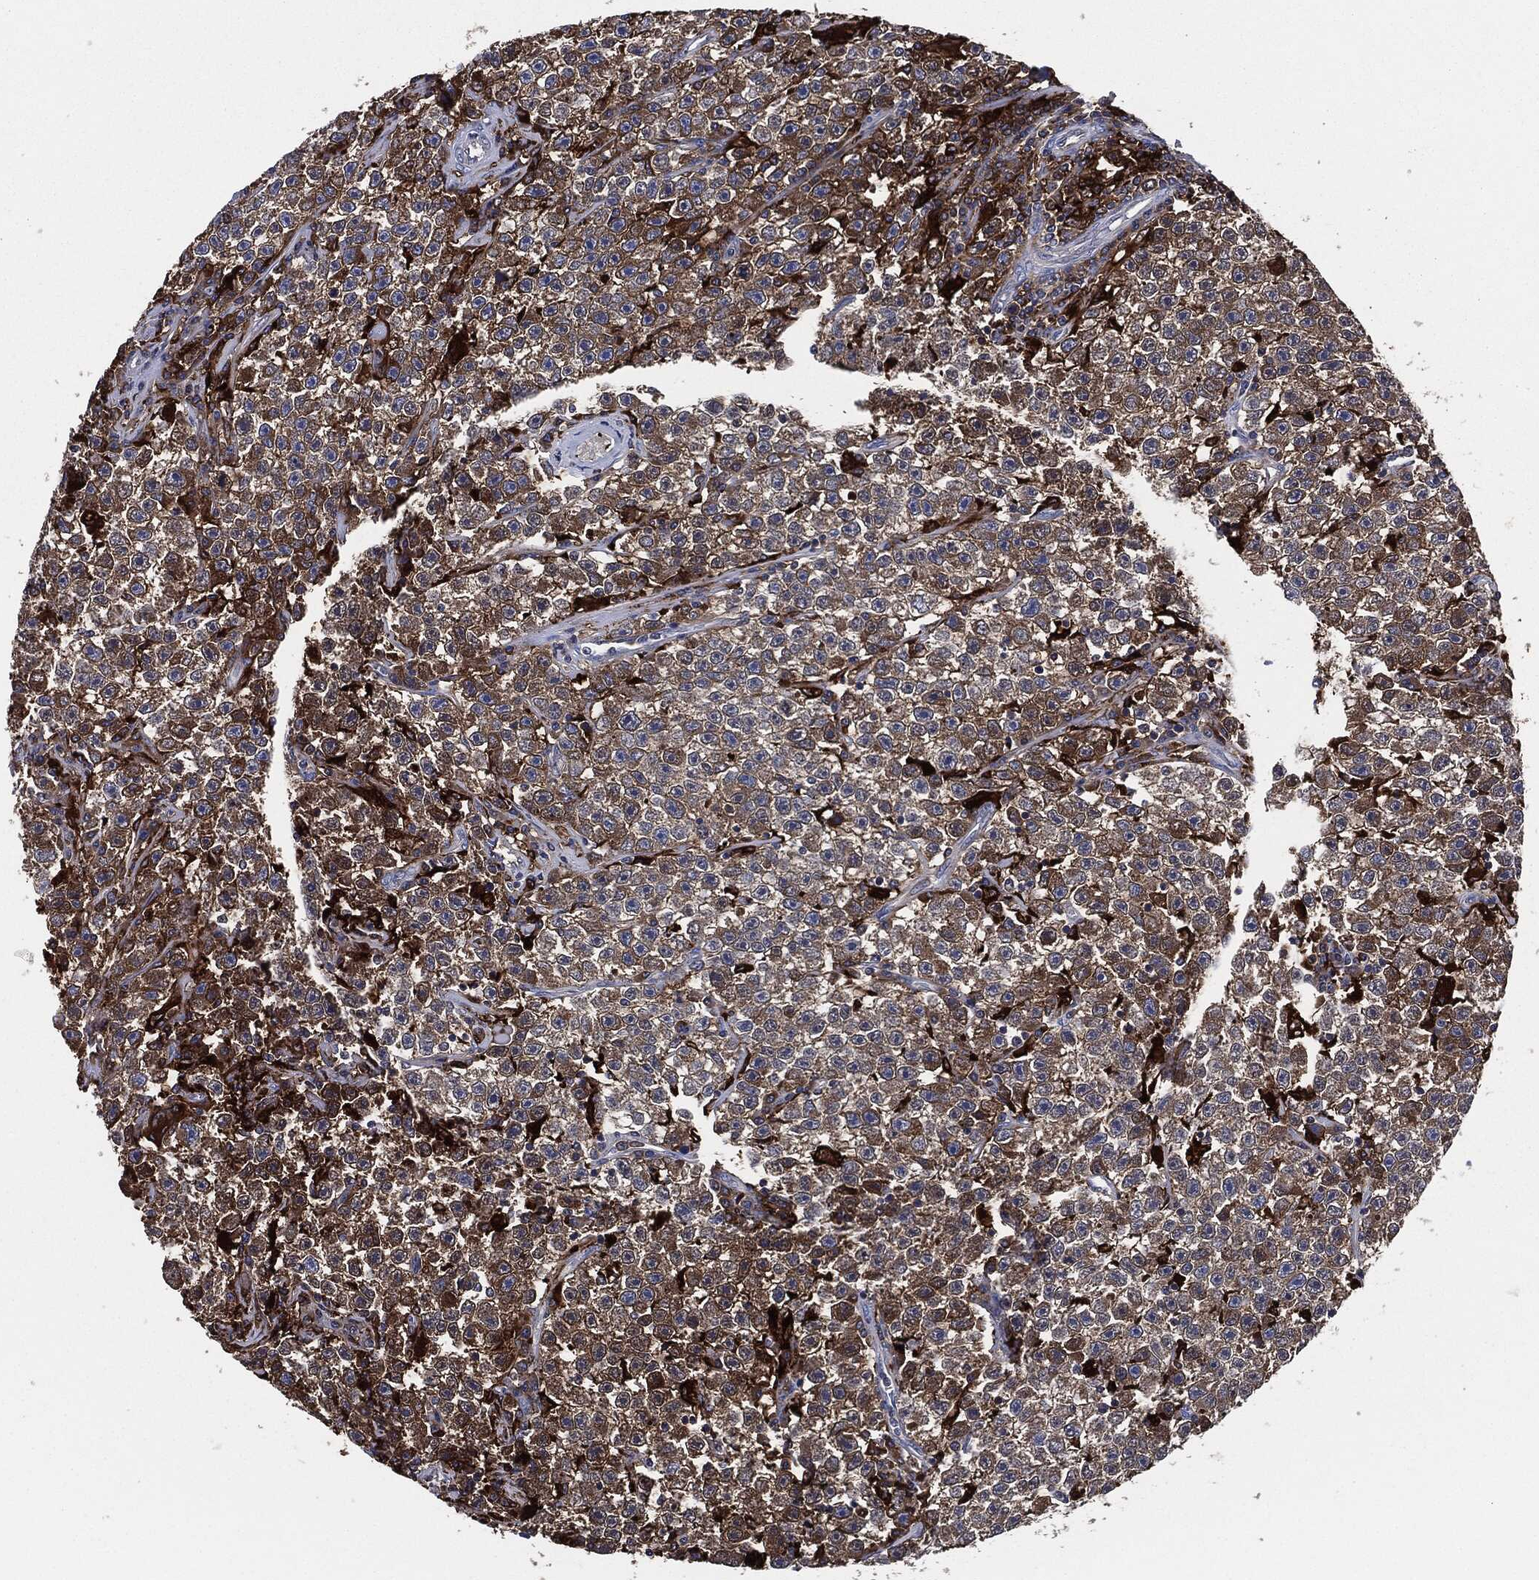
{"staining": {"intensity": "moderate", "quantity": "25%-75%", "location": "cytoplasmic/membranous"}, "tissue": "testis cancer", "cell_type": "Tumor cells", "image_type": "cancer", "snomed": [{"axis": "morphology", "description": "Seminoma, NOS"}, {"axis": "topography", "description": "Testis"}], "caption": "This image reveals testis seminoma stained with immunohistochemistry (IHC) to label a protein in brown. The cytoplasmic/membranous of tumor cells show moderate positivity for the protein. Nuclei are counter-stained blue.", "gene": "TMEM11", "patient": {"sex": "male", "age": 22}}